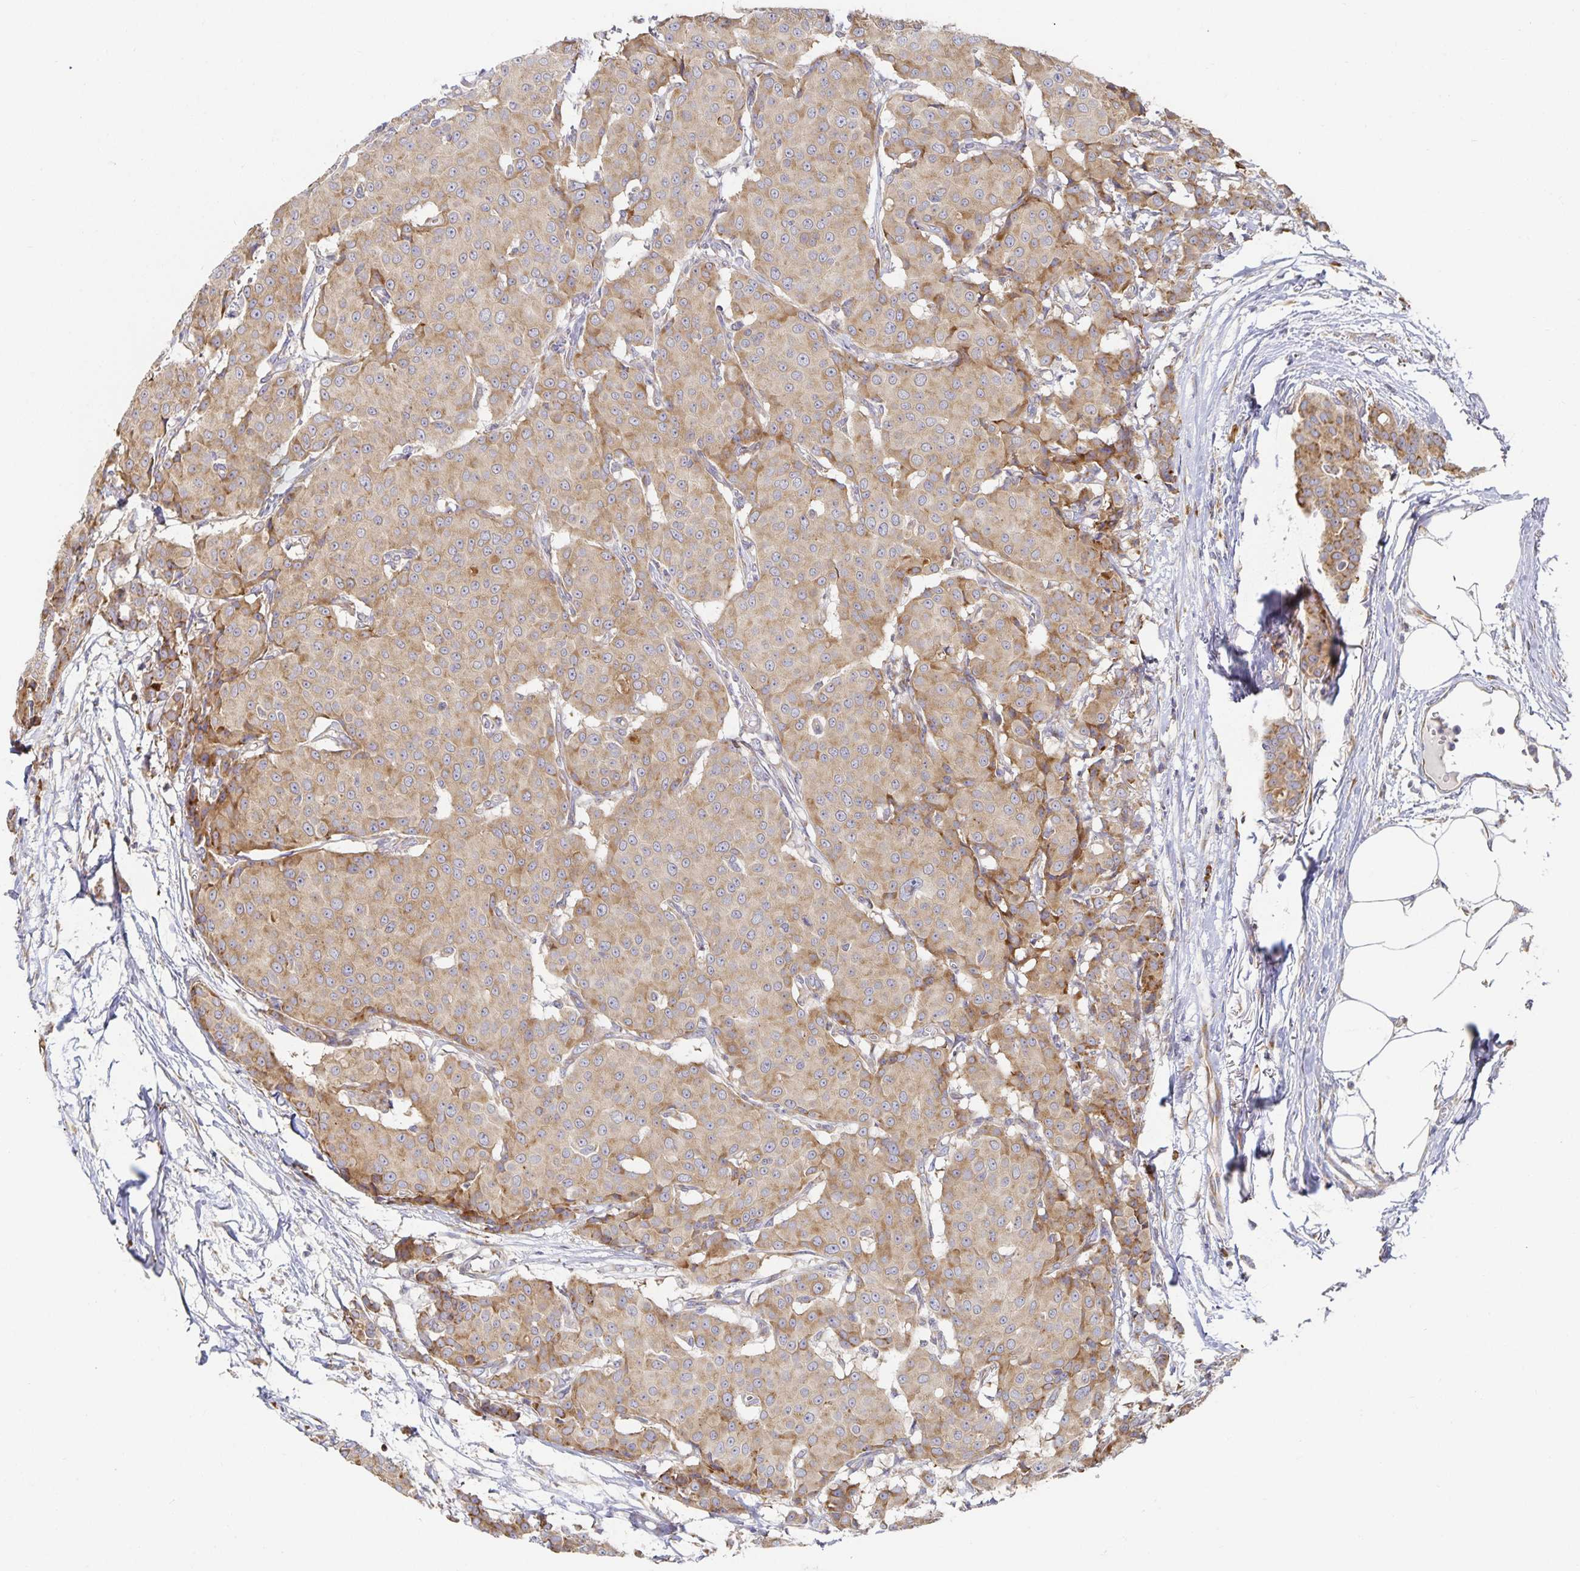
{"staining": {"intensity": "moderate", "quantity": ">75%", "location": "cytoplasmic/membranous"}, "tissue": "breast cancer", "cell_type": "Tumor cells", "image_type": "cancer", "snomed": [{"axis": "morphology", "description": "Duct carcinoma"}, {"axis": "topography", "description": "Breast"}], "caption": "Protein staining reveals moderate cytoplasmic/membranous positivity in about >75% of tumor cells in breast cancer. The protein is stained brown, and the nuclei are stained in blue (DAB (3,3'-diaminobenzidine) IHC with brightfield microscopy, high magnification).", "gene": "NOMO1", "patient": {"sex": "female", "age": 91}}